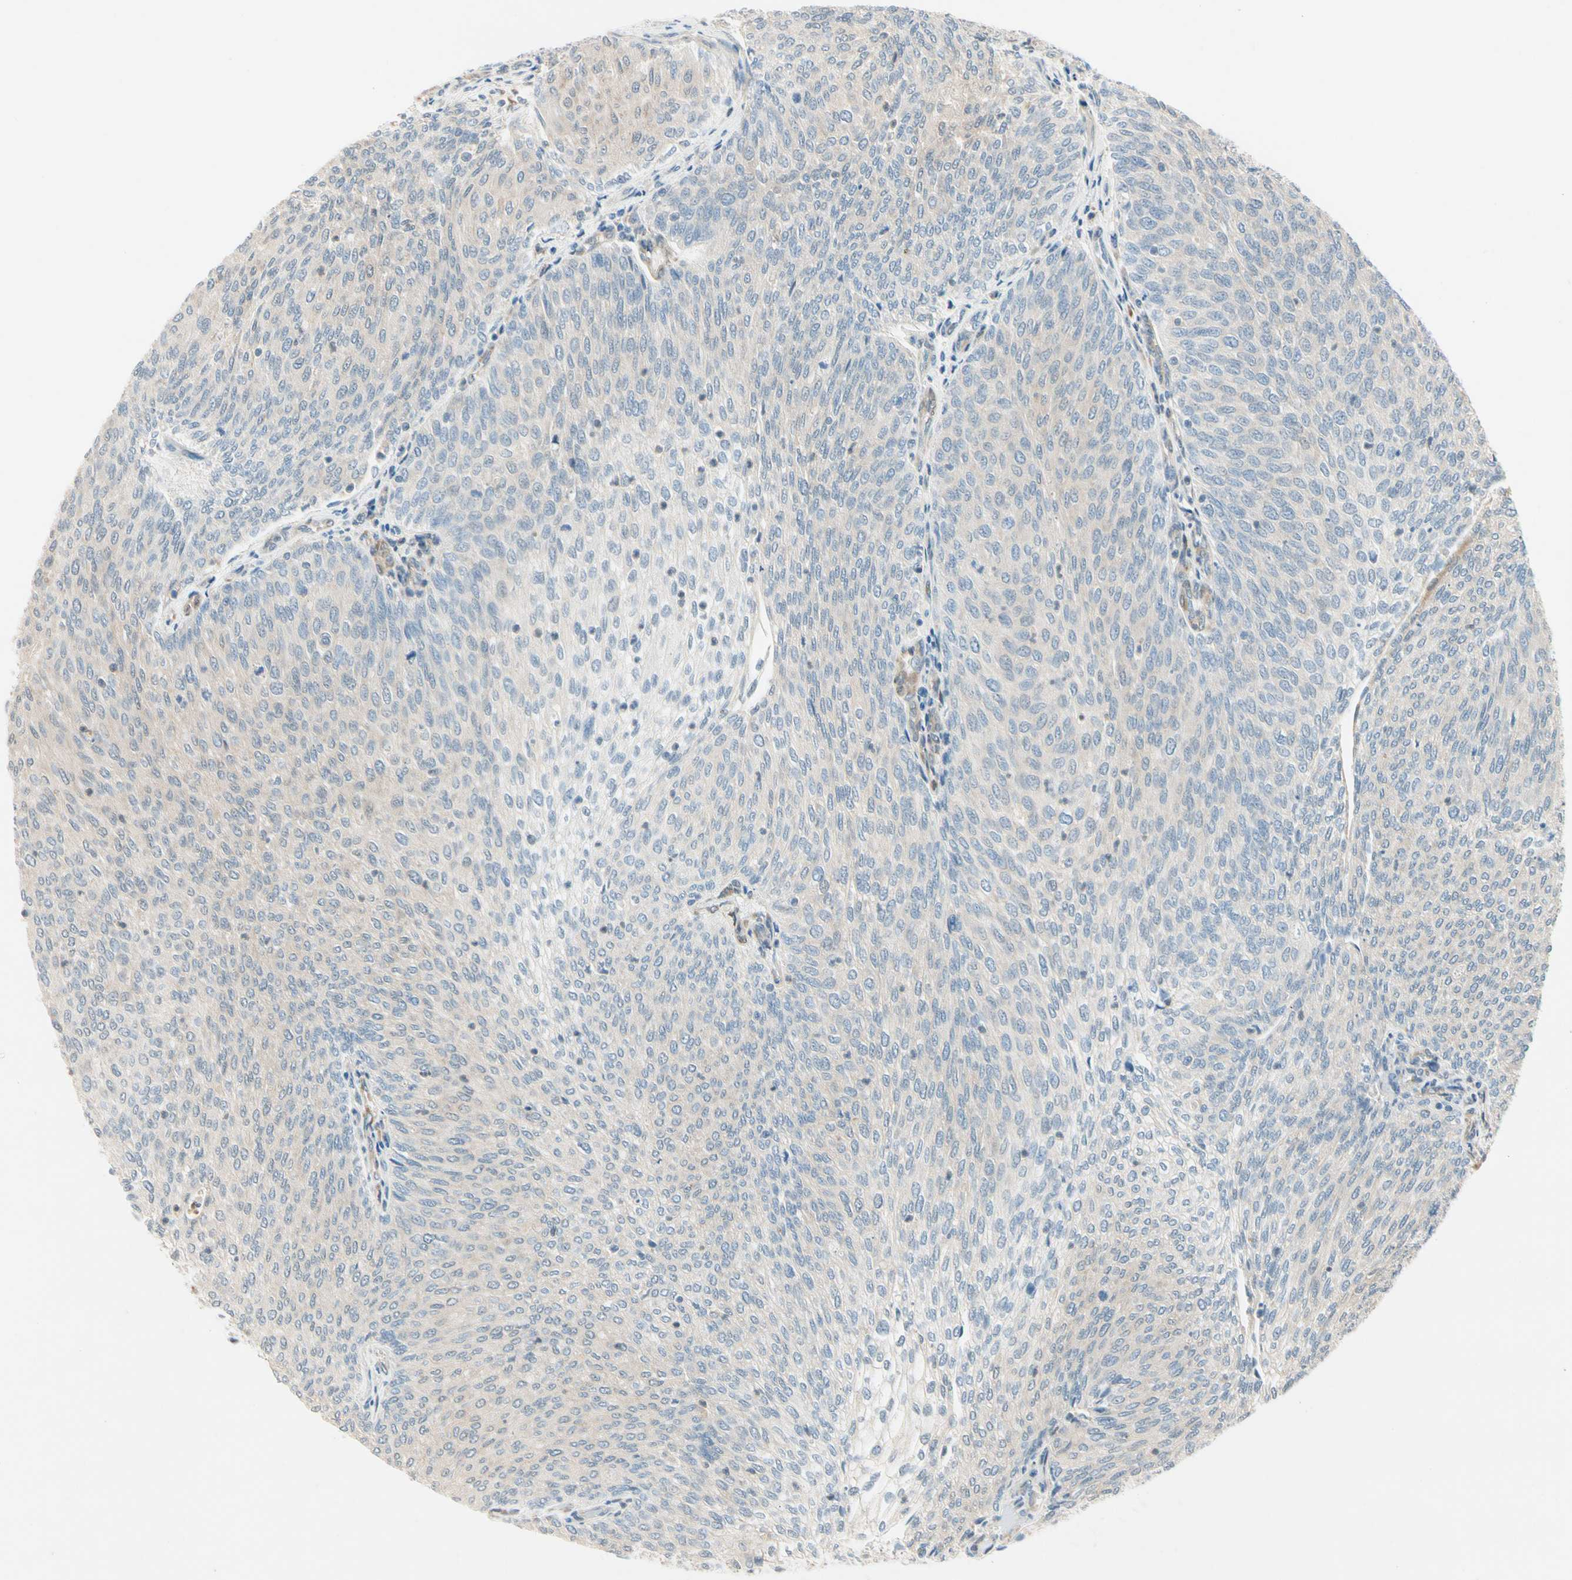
{"staining": {"intensity": "weak", "quantity": ">75%", "location": "cytoplasmic/membranous"}, "tissue": "urothelial cancer", "cell_type": "Tumor cells", "image_type": "cancer", "snomed": [{"axis": "morphology", "description": "Urothelial carcinoma, Low grade"}, {"axis": "topography", "description": "Urinary bladder"}], "caption": "Weak cytoplasmic/membranous staining is identified in approximately >75% of tumor cells in urothelial carcinoma (low-grade). (DAB IHC with brightfield microscopy, high magnification).", "gene": "WIPI1", "patient": {"sex": "female", "age": 79}}